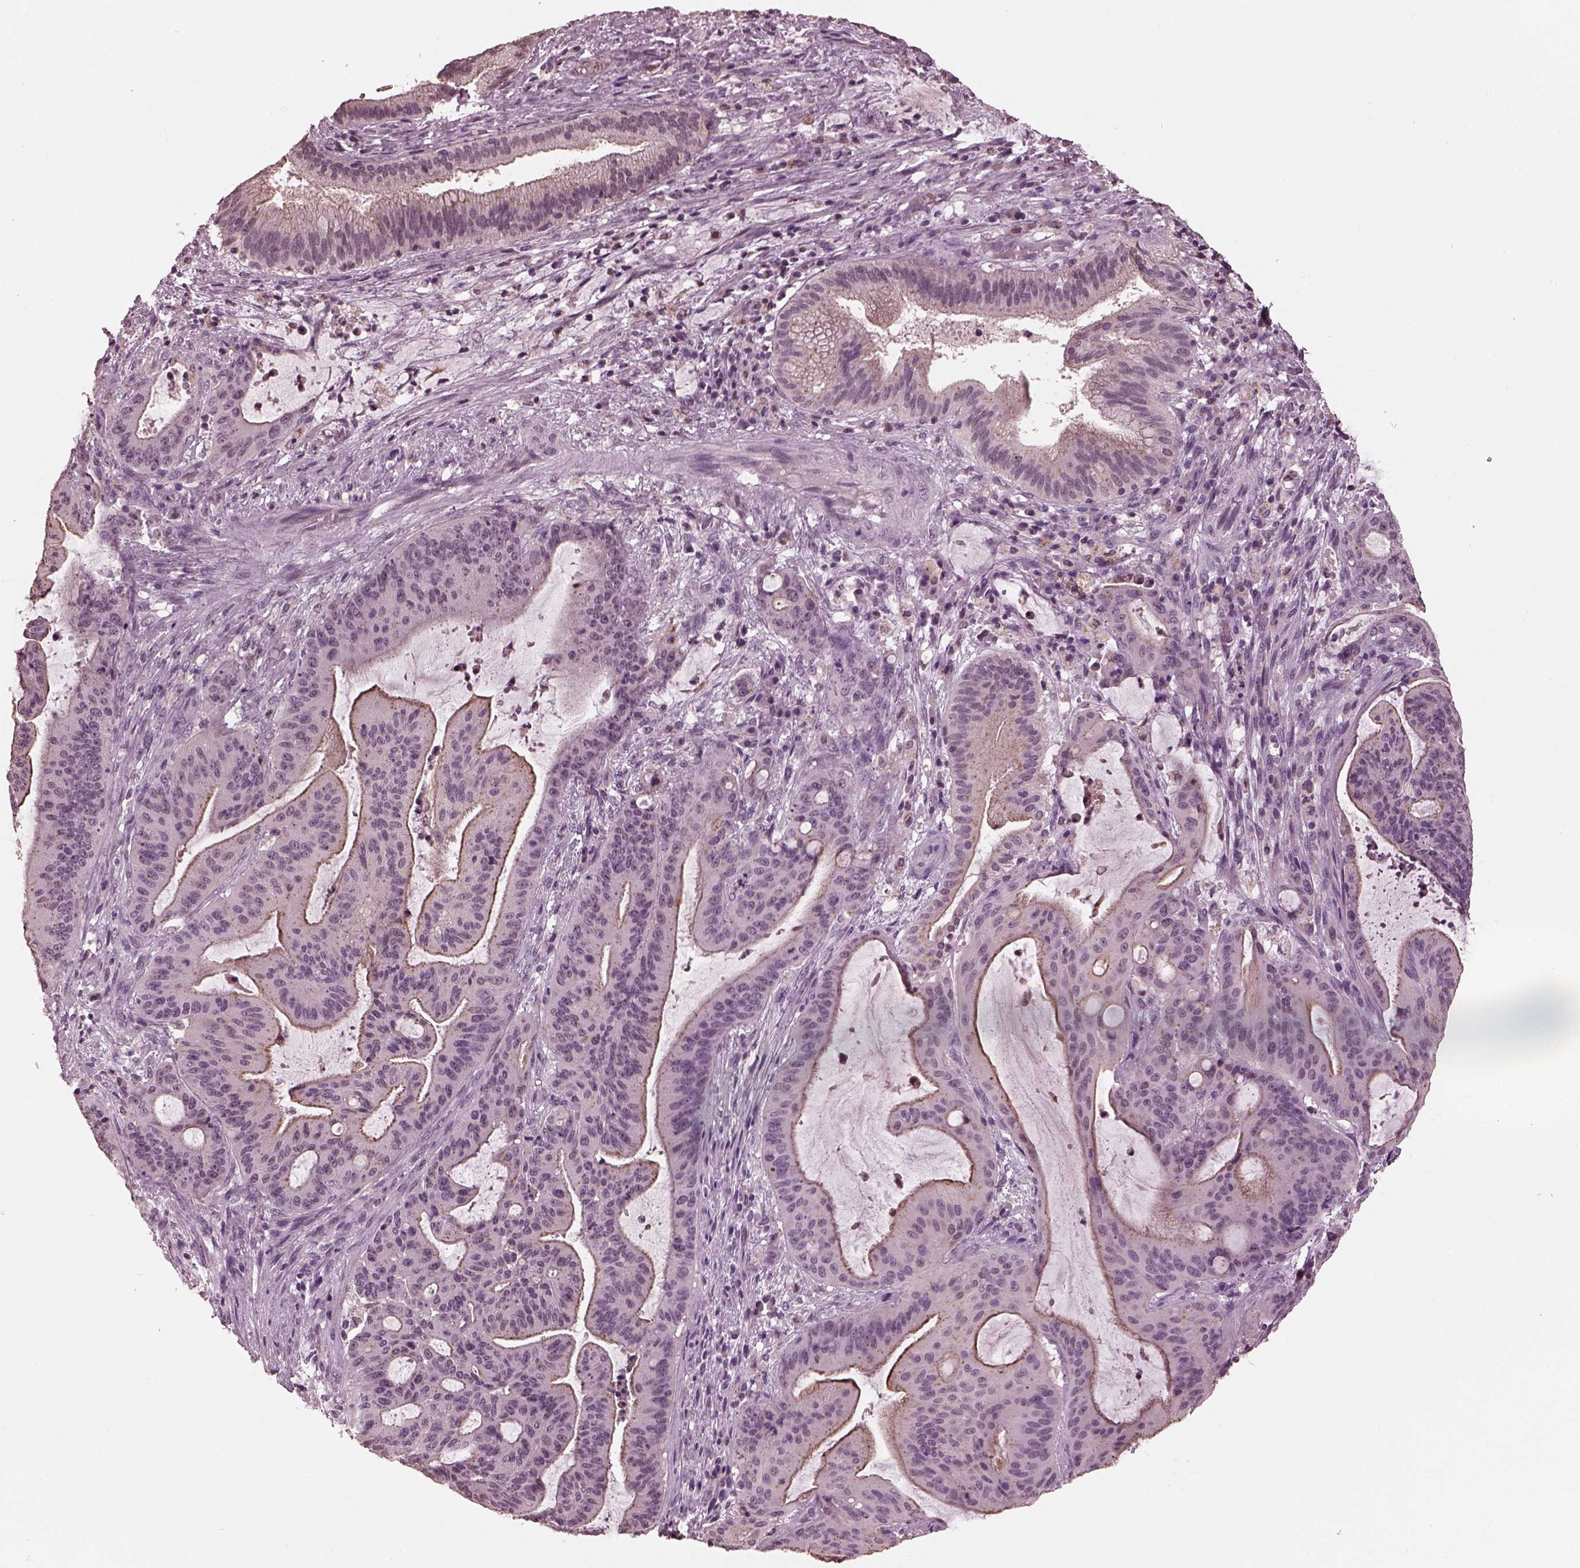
{"staining": {"intensity": "moderate", "quantity": "<25%", "location": "cytoplasmic/membranous"}, "tissue": "liver cancer", "cell_type": "Tumor cells", "image_type": "cancer", "snomed": [{"axis": "morphology", "description": "Cholangiocarcinoma"}, {"axis": "topography", "description": "Liver"}], "caption": "Liver cancer stained with a brown dye reveals moderate cytoplasmic/membranous positive positivity in about <25% of tumor cells.", "gene": "TSKS", "patient": {"sex": "female", "age": 73}}